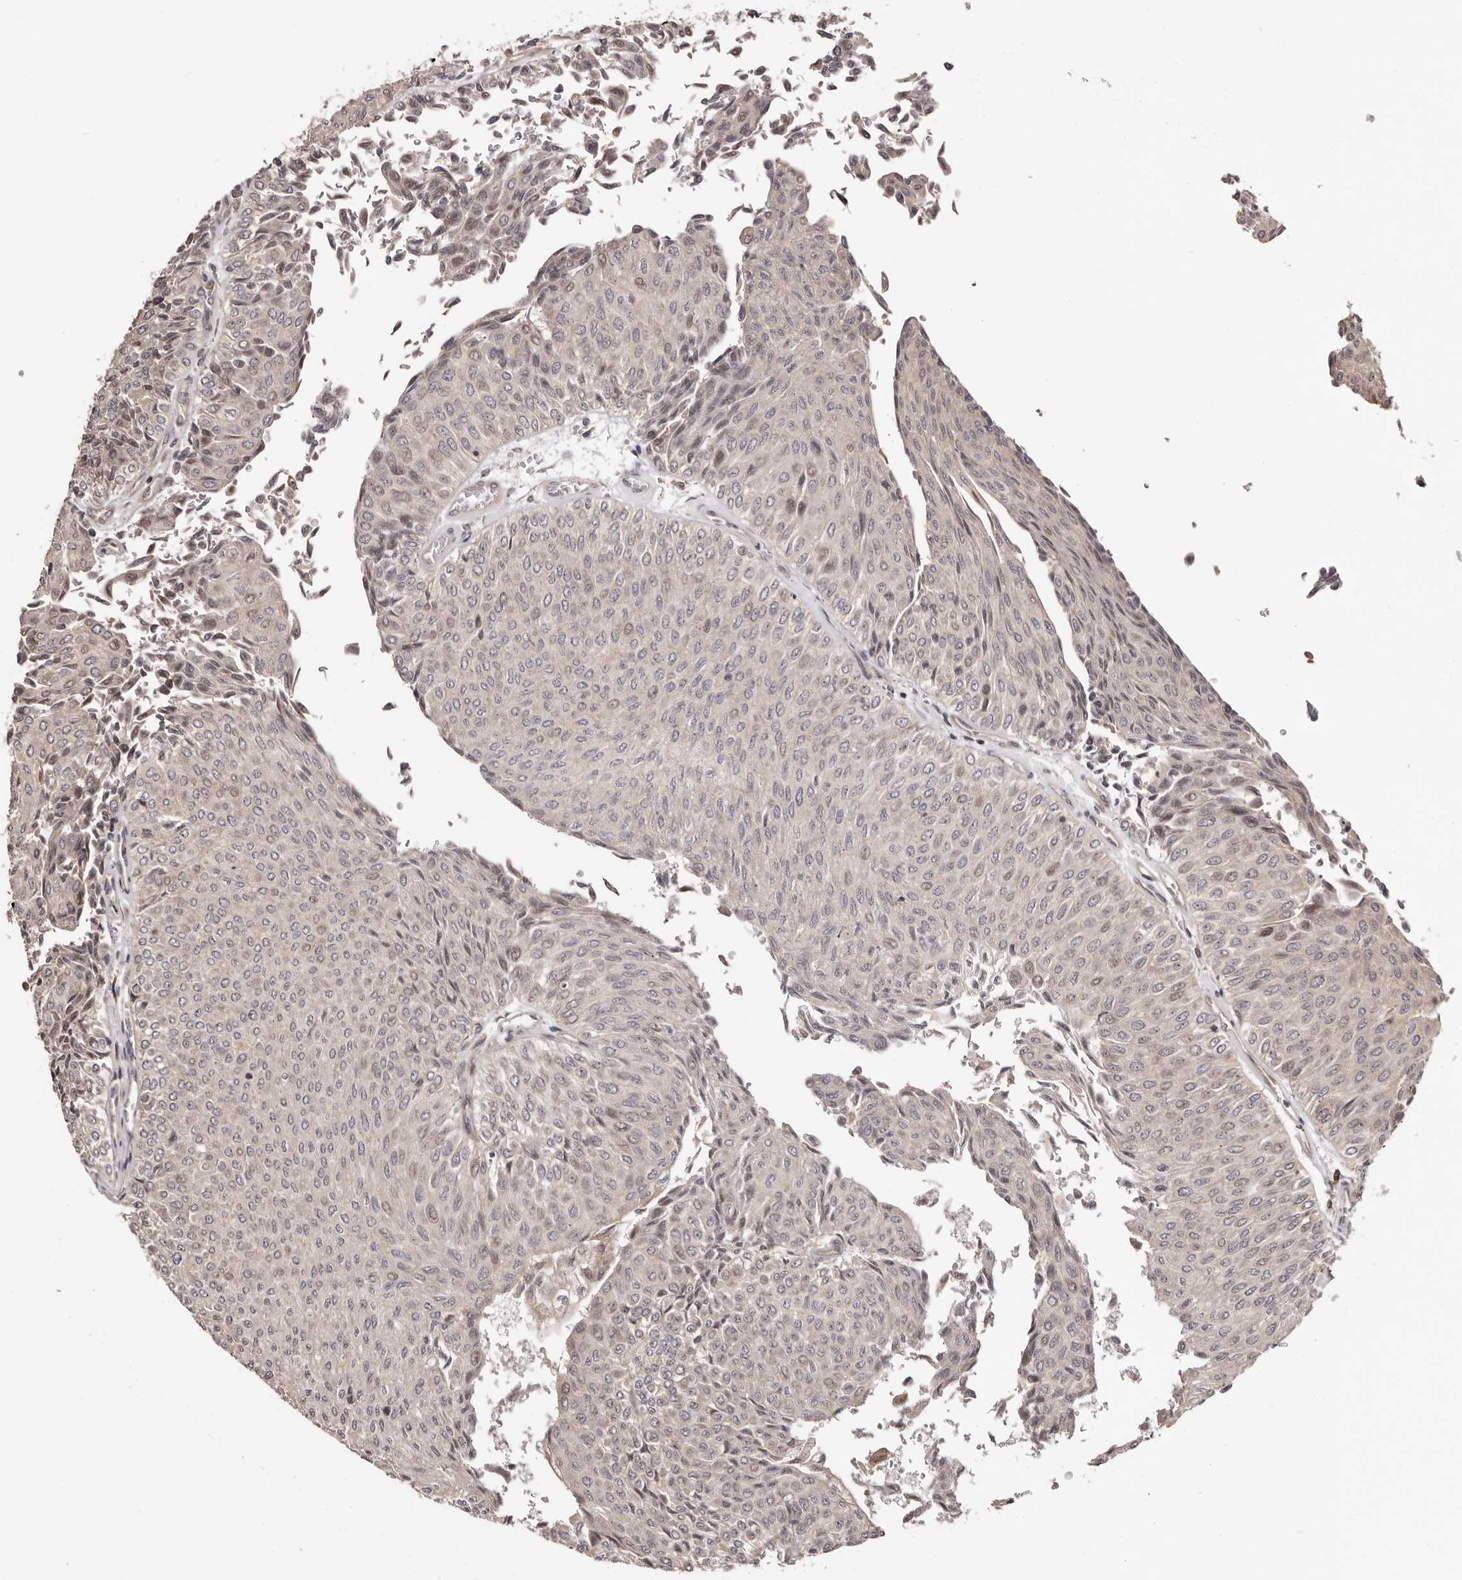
{"staining": {"intensity": "negative", "quantity": "none", "location": "none"}, "tissue": "urothelial cancer", "cell_type": "Tumor cells", "image_type": "cancer", "snomed": [{"axis": "morphology", "description": "Urothelial carcinoma, Low grade"}, {"axis": "topography", "description": "Urinary bladder"}], "caption": "Immunohistochemical staining of urothelial cancer reveals no significant expression in tumor cells.", "gene": "NOL12", "patient": {"sex": "male", "age": 78}}